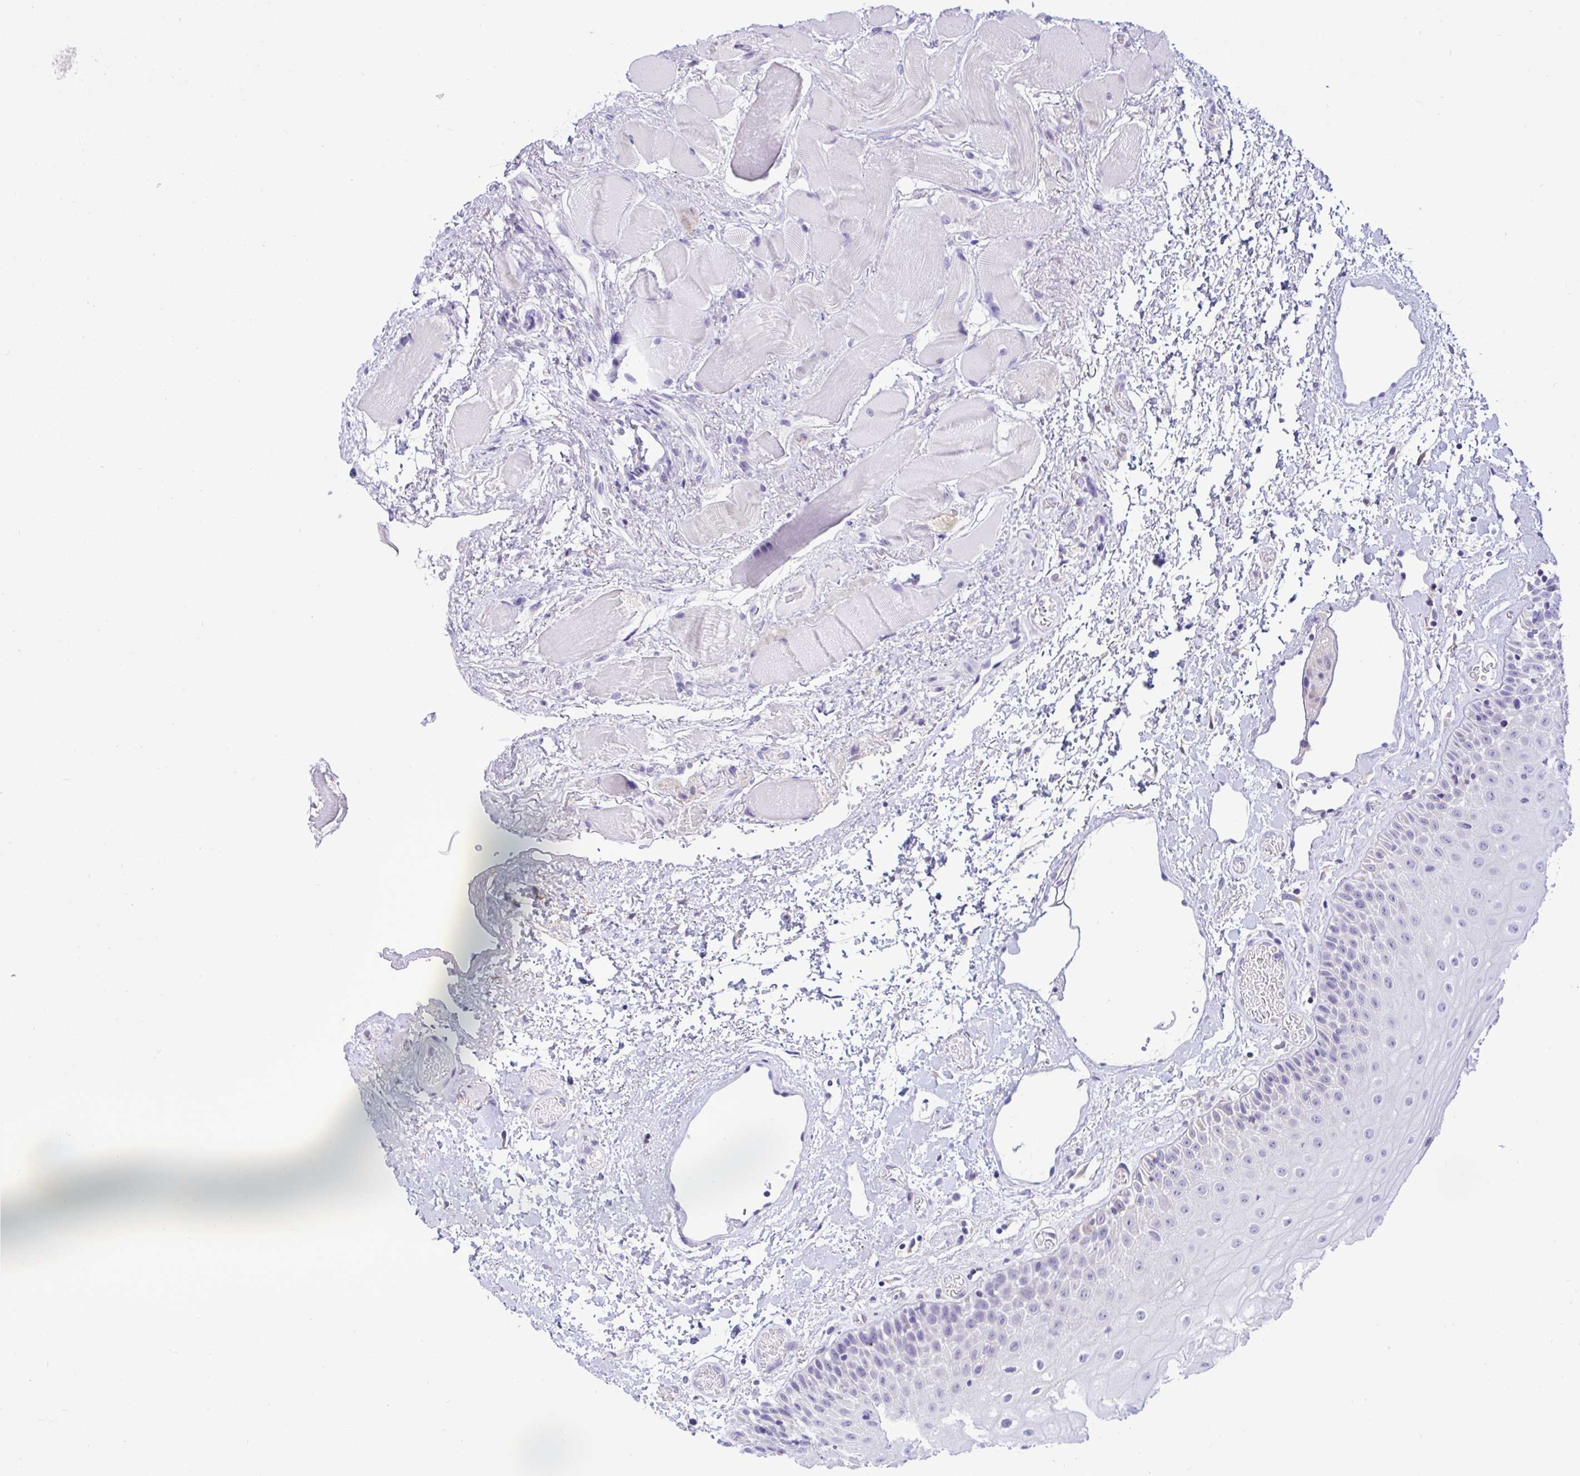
{"staining": {"intensity": "negative", "quantity": "none", "location": "none"}, "tissue": "oral mucosa", "cell_type": "Squamous epithelial cells", "image_type": "normal", "snomed": [{"axis": "morphology", "description": "Normal tissue, NOS"}, {"axis": "topography", "description": "Oral tissue"}], "caption": "Immunohistochemistry image of benign oral mucosa: oral mucosa stained with DAB (3,3'-diaminobenzidine) exhibits no significant protein expression in squamous epithelial cells.", "gene": "SREBF1", "patient": {"sex": "female", "age": 82}}